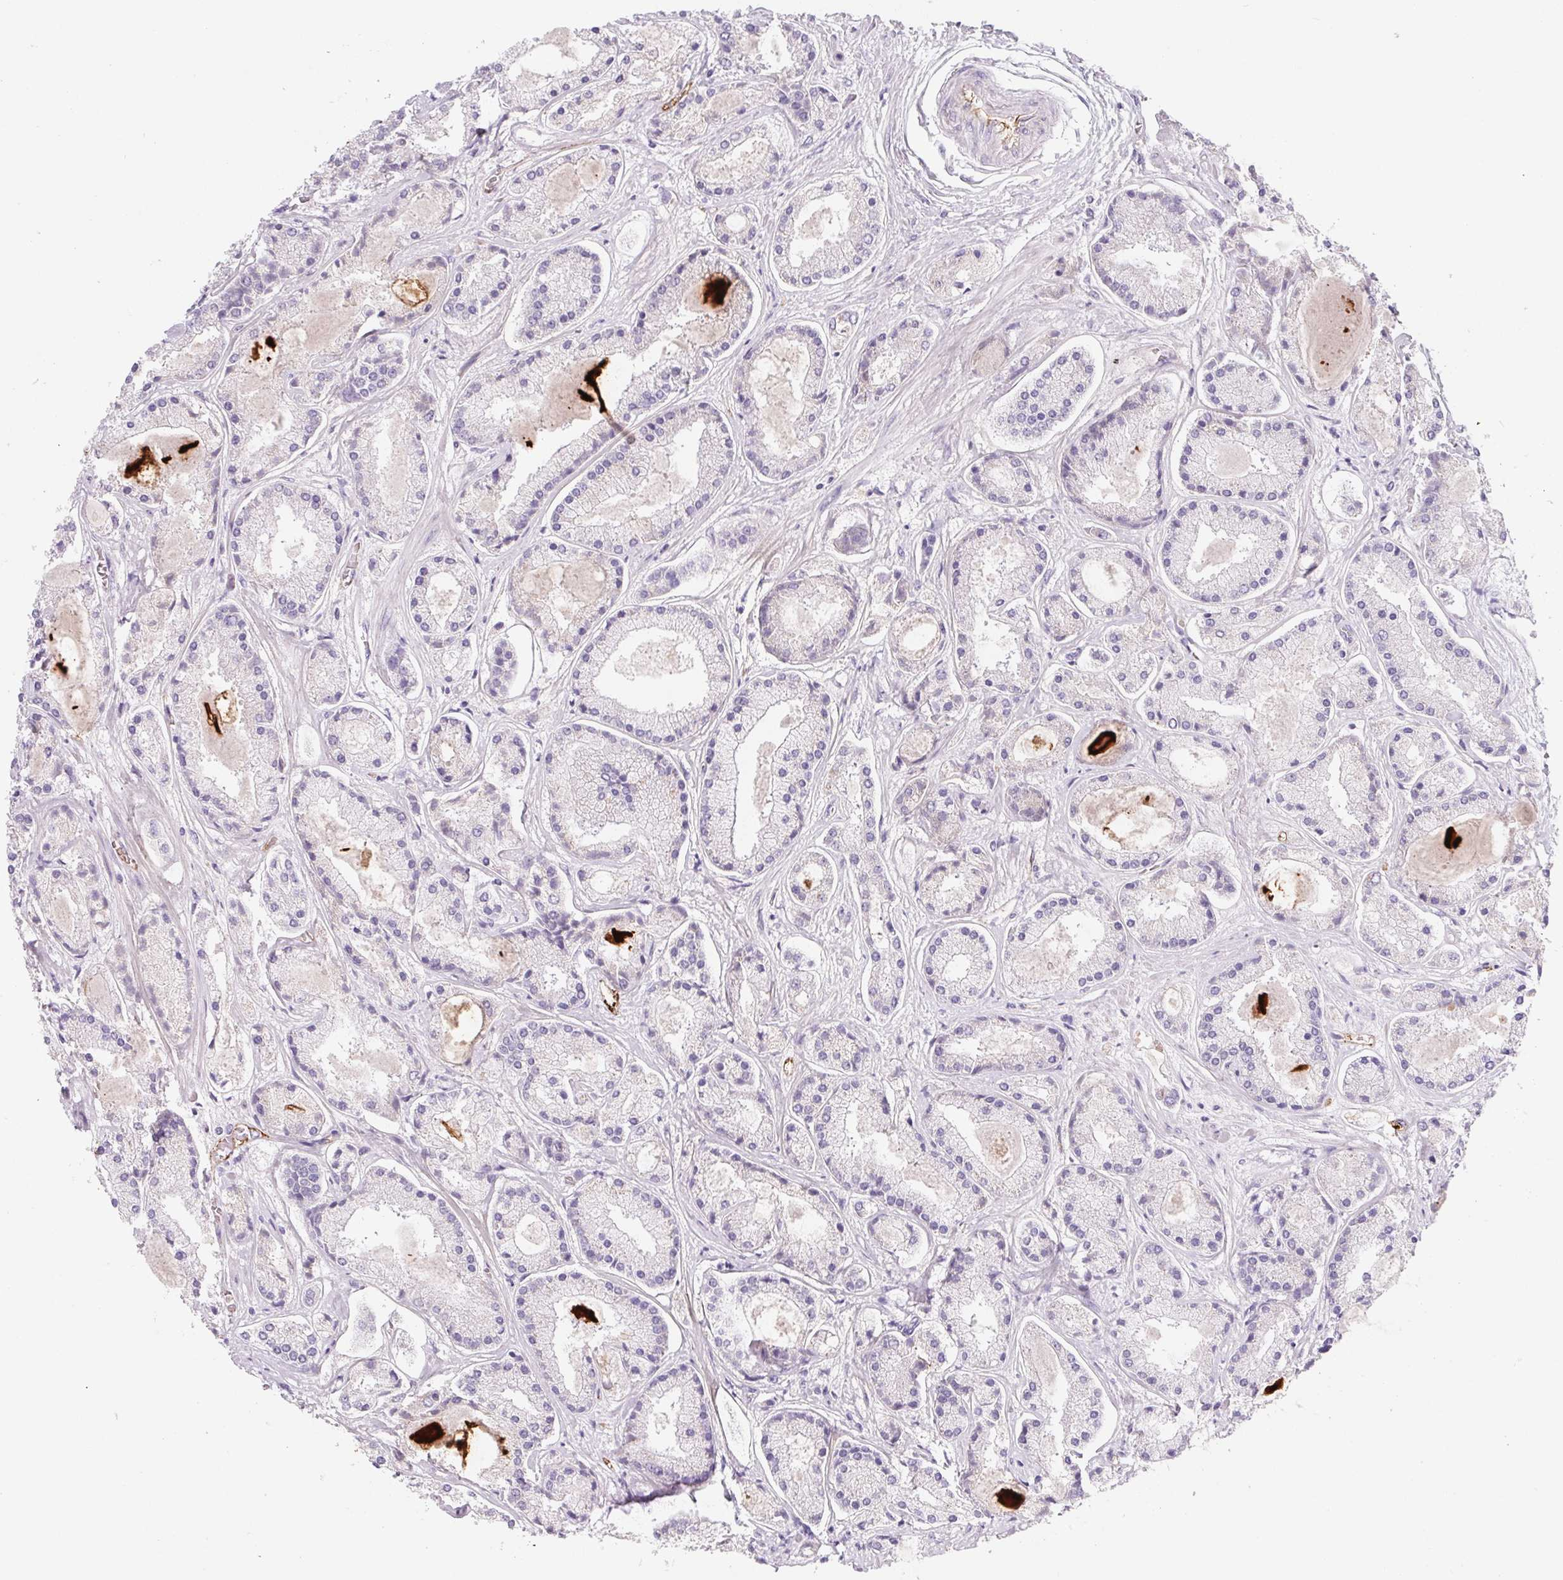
{"staining": {"intensity": "negative", "quantity": "none", "location": "none"}, "tissue": "prostate cancer", "cell_type": "Tumor cells", "image_type": "cancer", "snomed": [{"axis": "morphology", "description": "Adenocarcinoma, High grade"}, {"axis": "topography", "description": "Prostate"}], "caption": "Prostate cancer (high-grade adenocarcinoma) stained for a protein using immunohistochemistry (IHC) exhibits no expression tumor cells.", "gene": "LPA", "patient": {"sex": "male", "age": 67}}